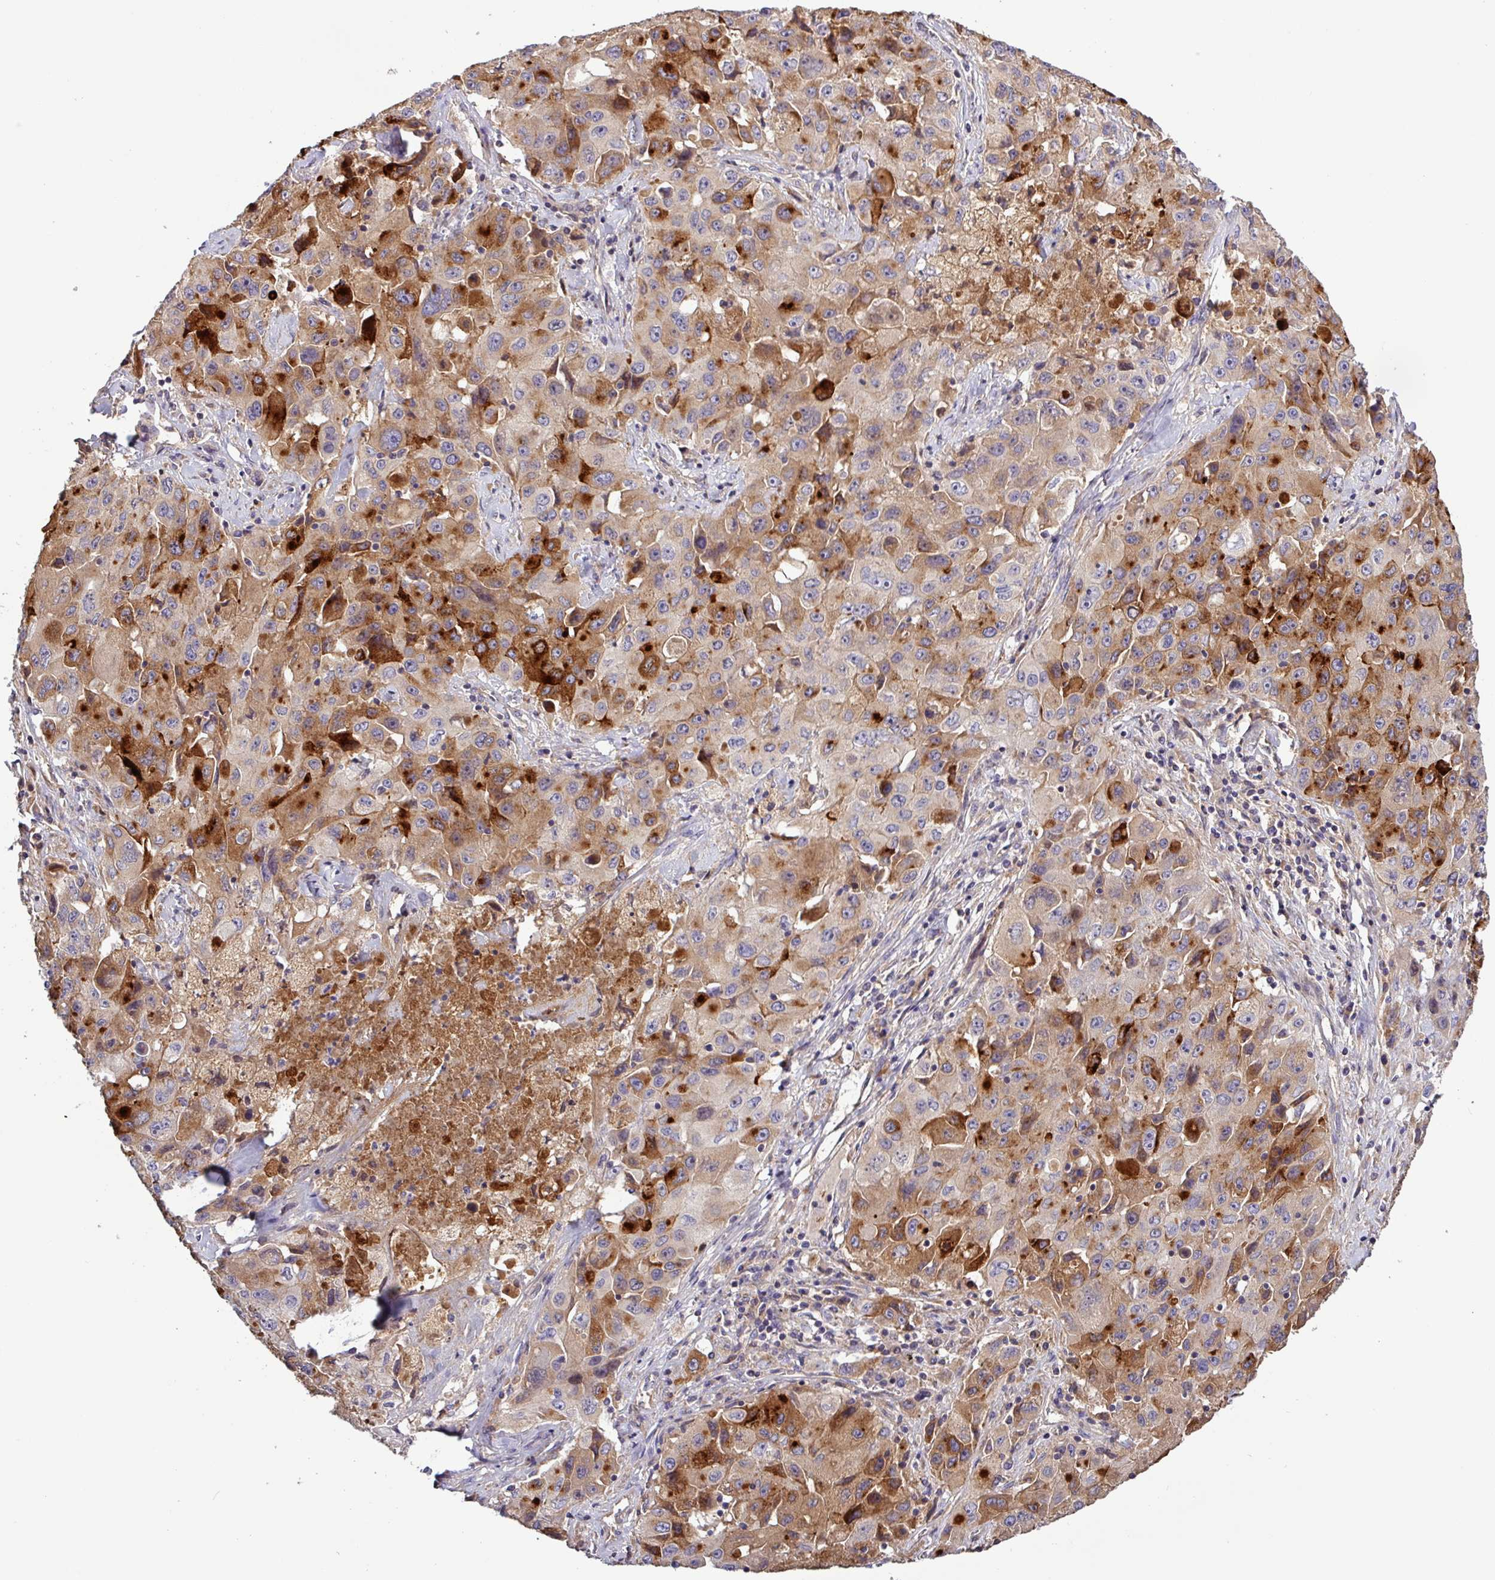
{"staining": {"intensity": "strong", "quantity": "25%-75%", "location": "cytoplasmic/membranous"}, "tissue": "lung cancer", "cell_type": "Tumor cells", "image_type": "cancer", "snomed": [{"axis": "morphology", "description": "Squamous cell carcinoma, NOS"}, {"axis": "topography", "description": "Lung"}], "caption": "This is a histology image of IHC staining of lung squamous cell carcinoma, which shows strong expression in the cytoplasmic/membranous of tumor cells.", "gene": "SFTPB", "patient": {"sex": "male", "age": 63}}